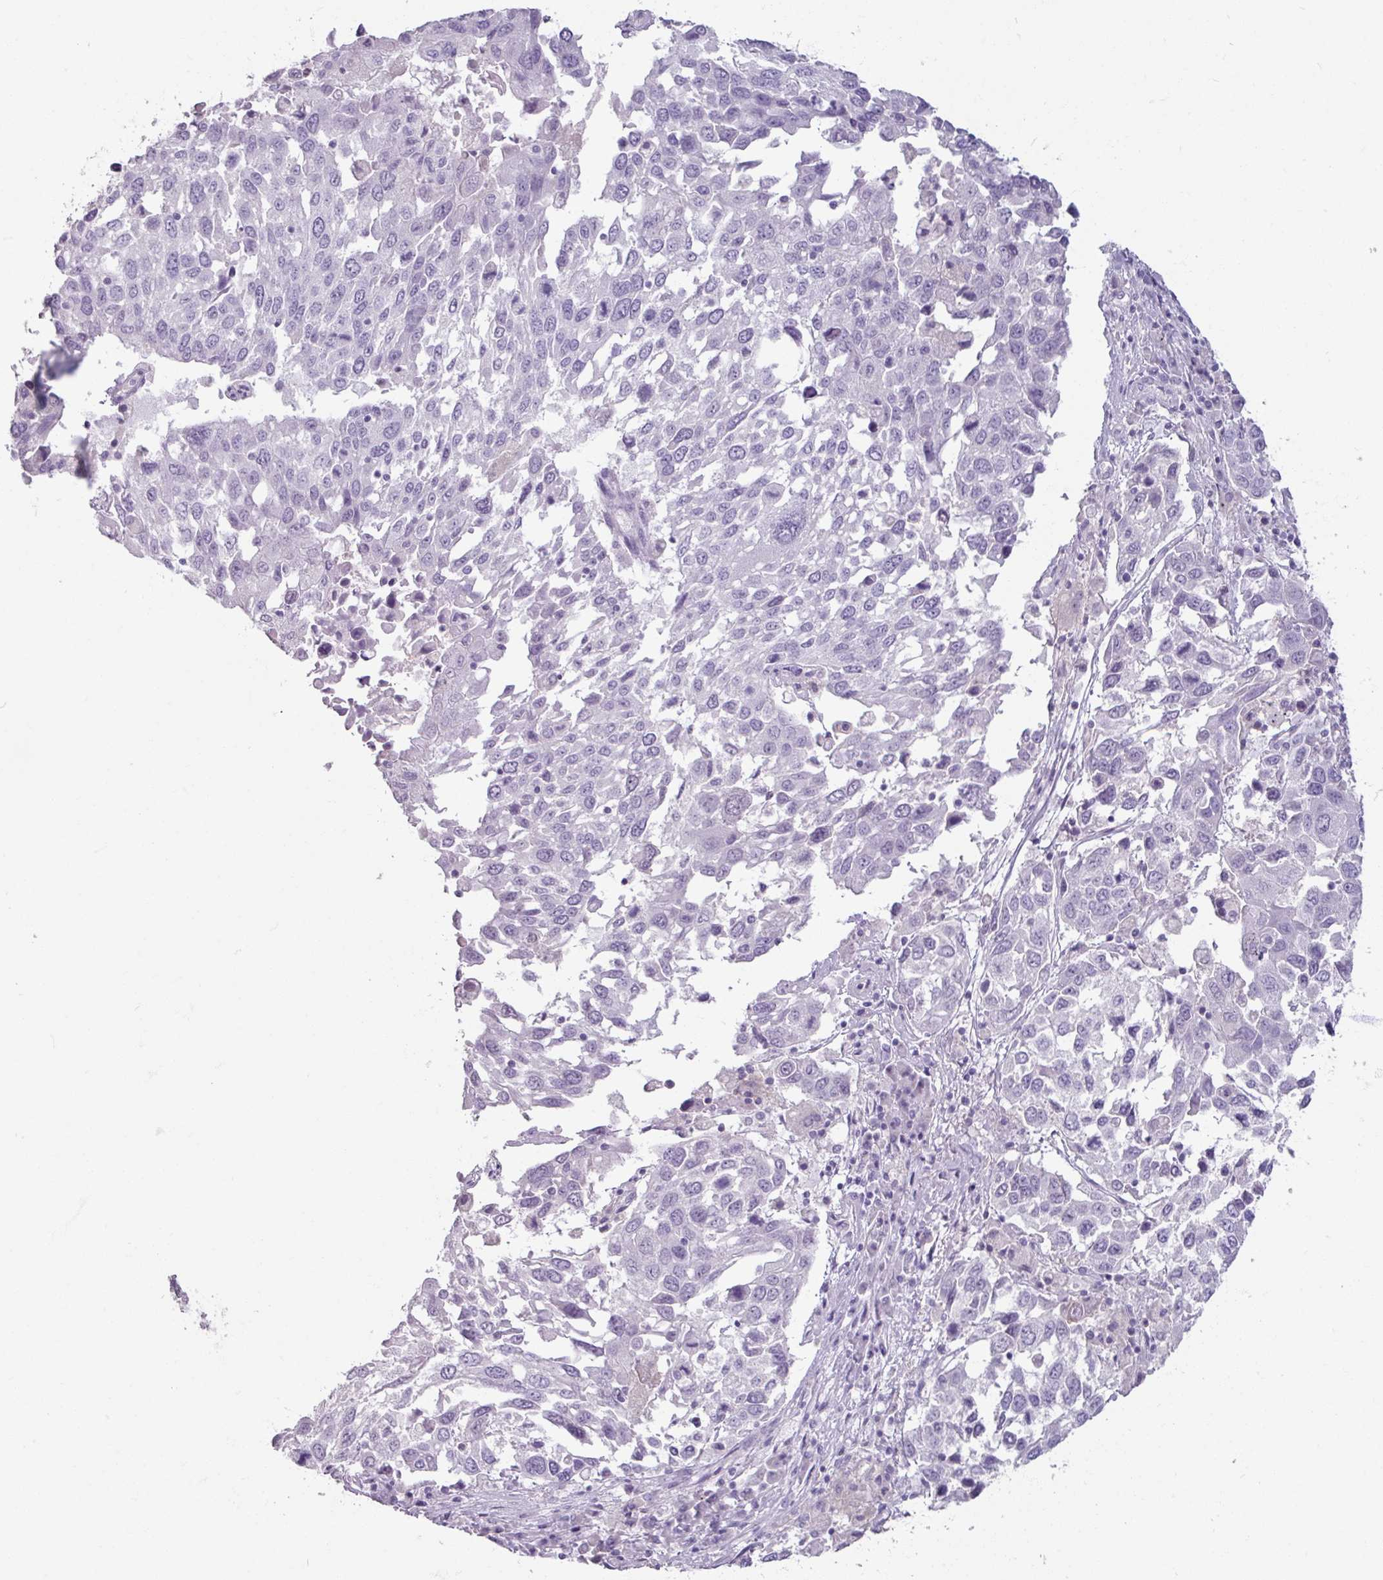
{"staining": {"intensity": "negative", "quantity": "none", "location": "none"}, "tissue": "lung cancer", "cell_type": "Tumor cells", "image_type": "cancer", "snomed": [{"axis": "morphology", "description": "Squamous cell carcinoma, NOS"}, {"axis": "topography", "description": "Lung"}], "caption": "Tumor cells are negative for protein expression in human lung cancer.", "gene": "SLC27A5", "patient": {"sex": "male", "age": 65}}